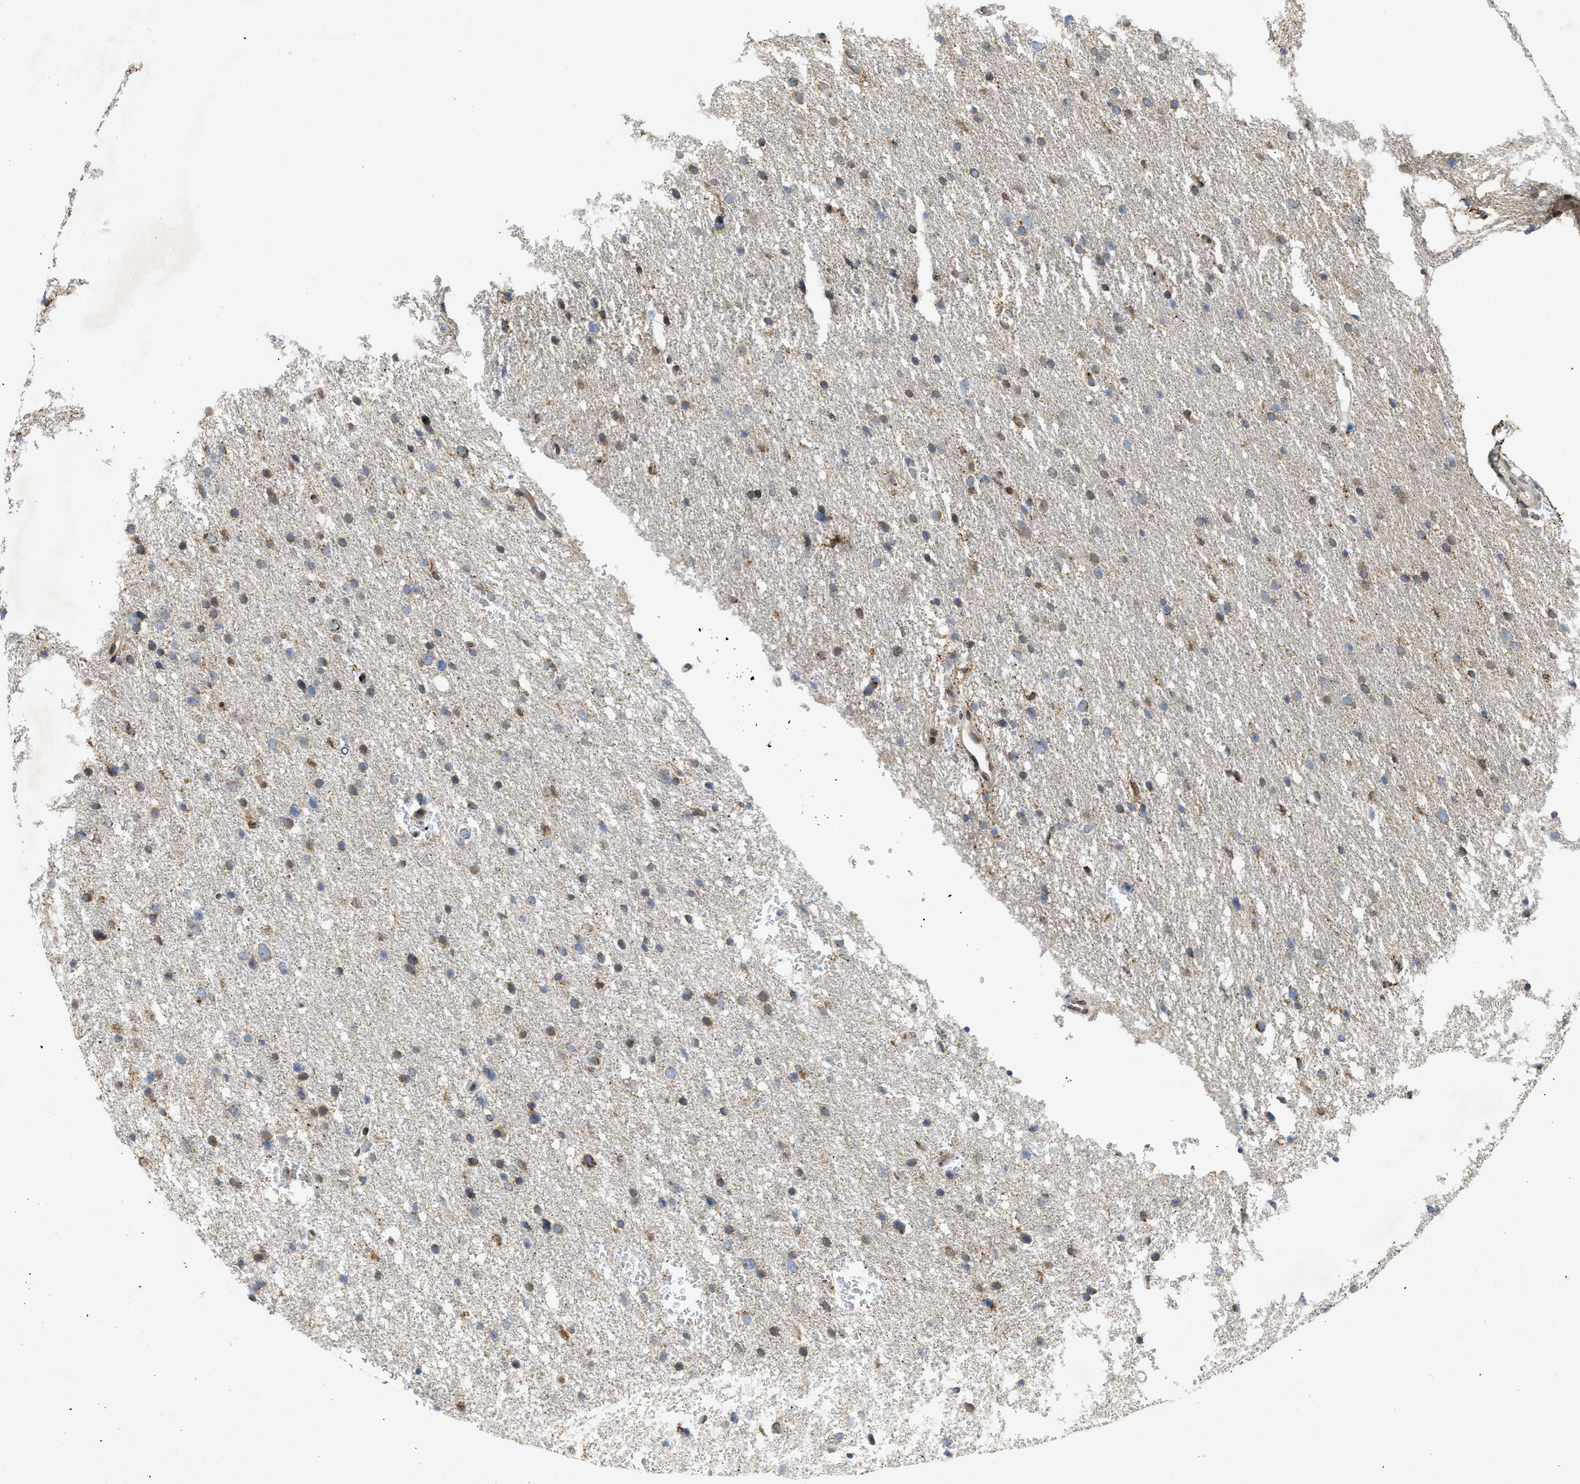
{"staining": {"intensity": "moderate", "quantity": "25%-75%", "location": "cytoplasmic/membranous"}, "tissue": "glioma", "cell_type": "Tumor cells", "image_type": "cancer", "snomed": [{"axis": "morphology", "description": "Glioma, malignant, Low grade"}, {"axis": "topography", "description": "Brain"}], "caption": "Approximately 25%-75% of tumor cells in glioma reveal moderate cytoplasmic/membranous protein positivity as visualized by brown immunohistochemical staining.", "gene": "EIF2AK3", "patient": {"sex": "female", "age": 37}}